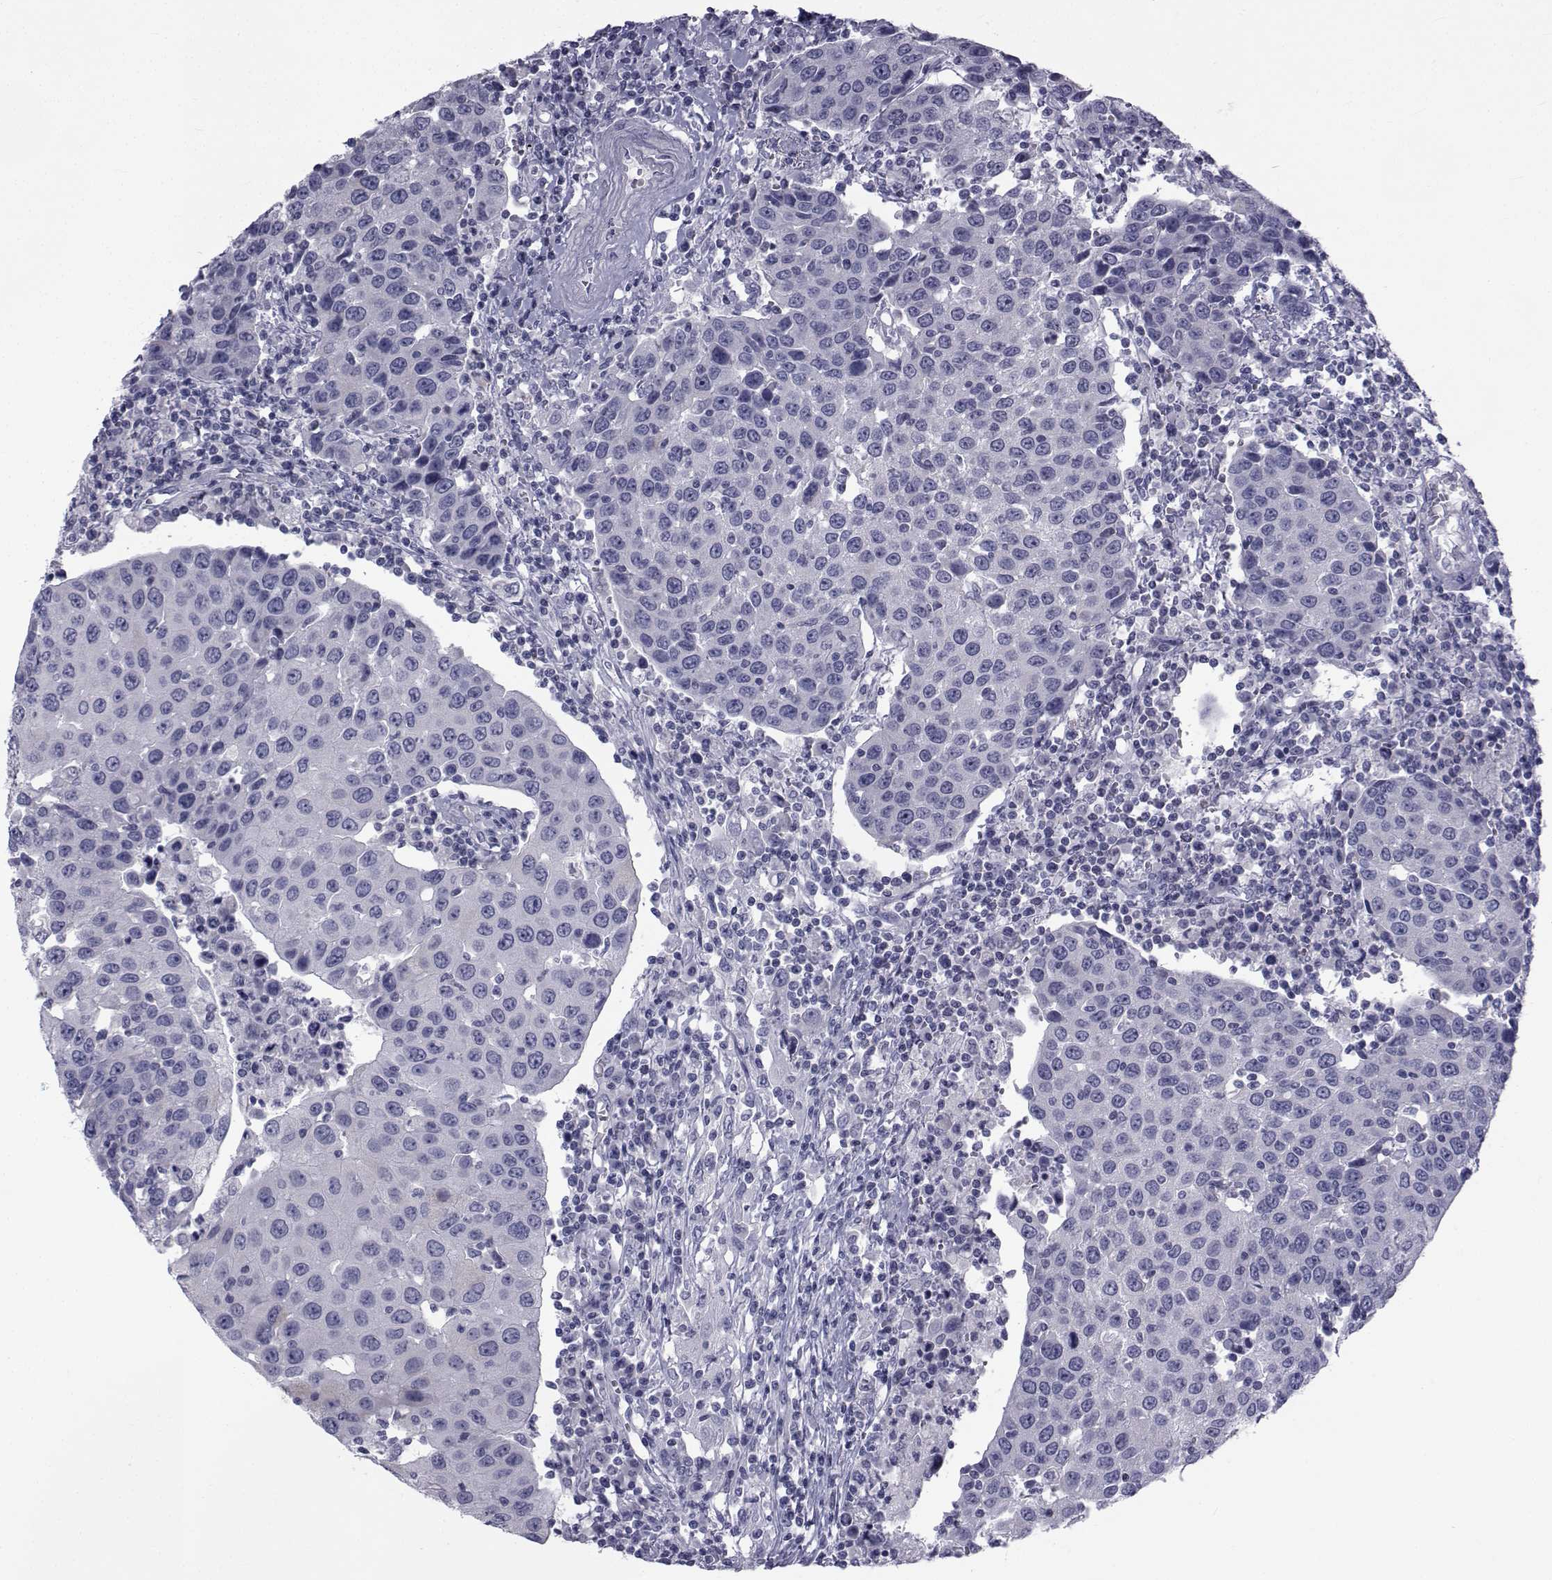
{"staining": {"intensity": "negative", "quantity": "none", "location": "none"}, "tissue": "urothelial cancer", "cell_type": "Tumor cells", "image_type": "cancer", "snomed": [{"axis": "morphology", "description": "Urothelial carcinoma, High grade"}, {"axis": "topography", "description": "Urinary bladder"}], "caption": "Tumor cells are negative for brown protein staining in urothelial cancer. Nuclei are stained in blue.", "gene": "FDXR", "patient": {"sex": "female", "age": 85}}